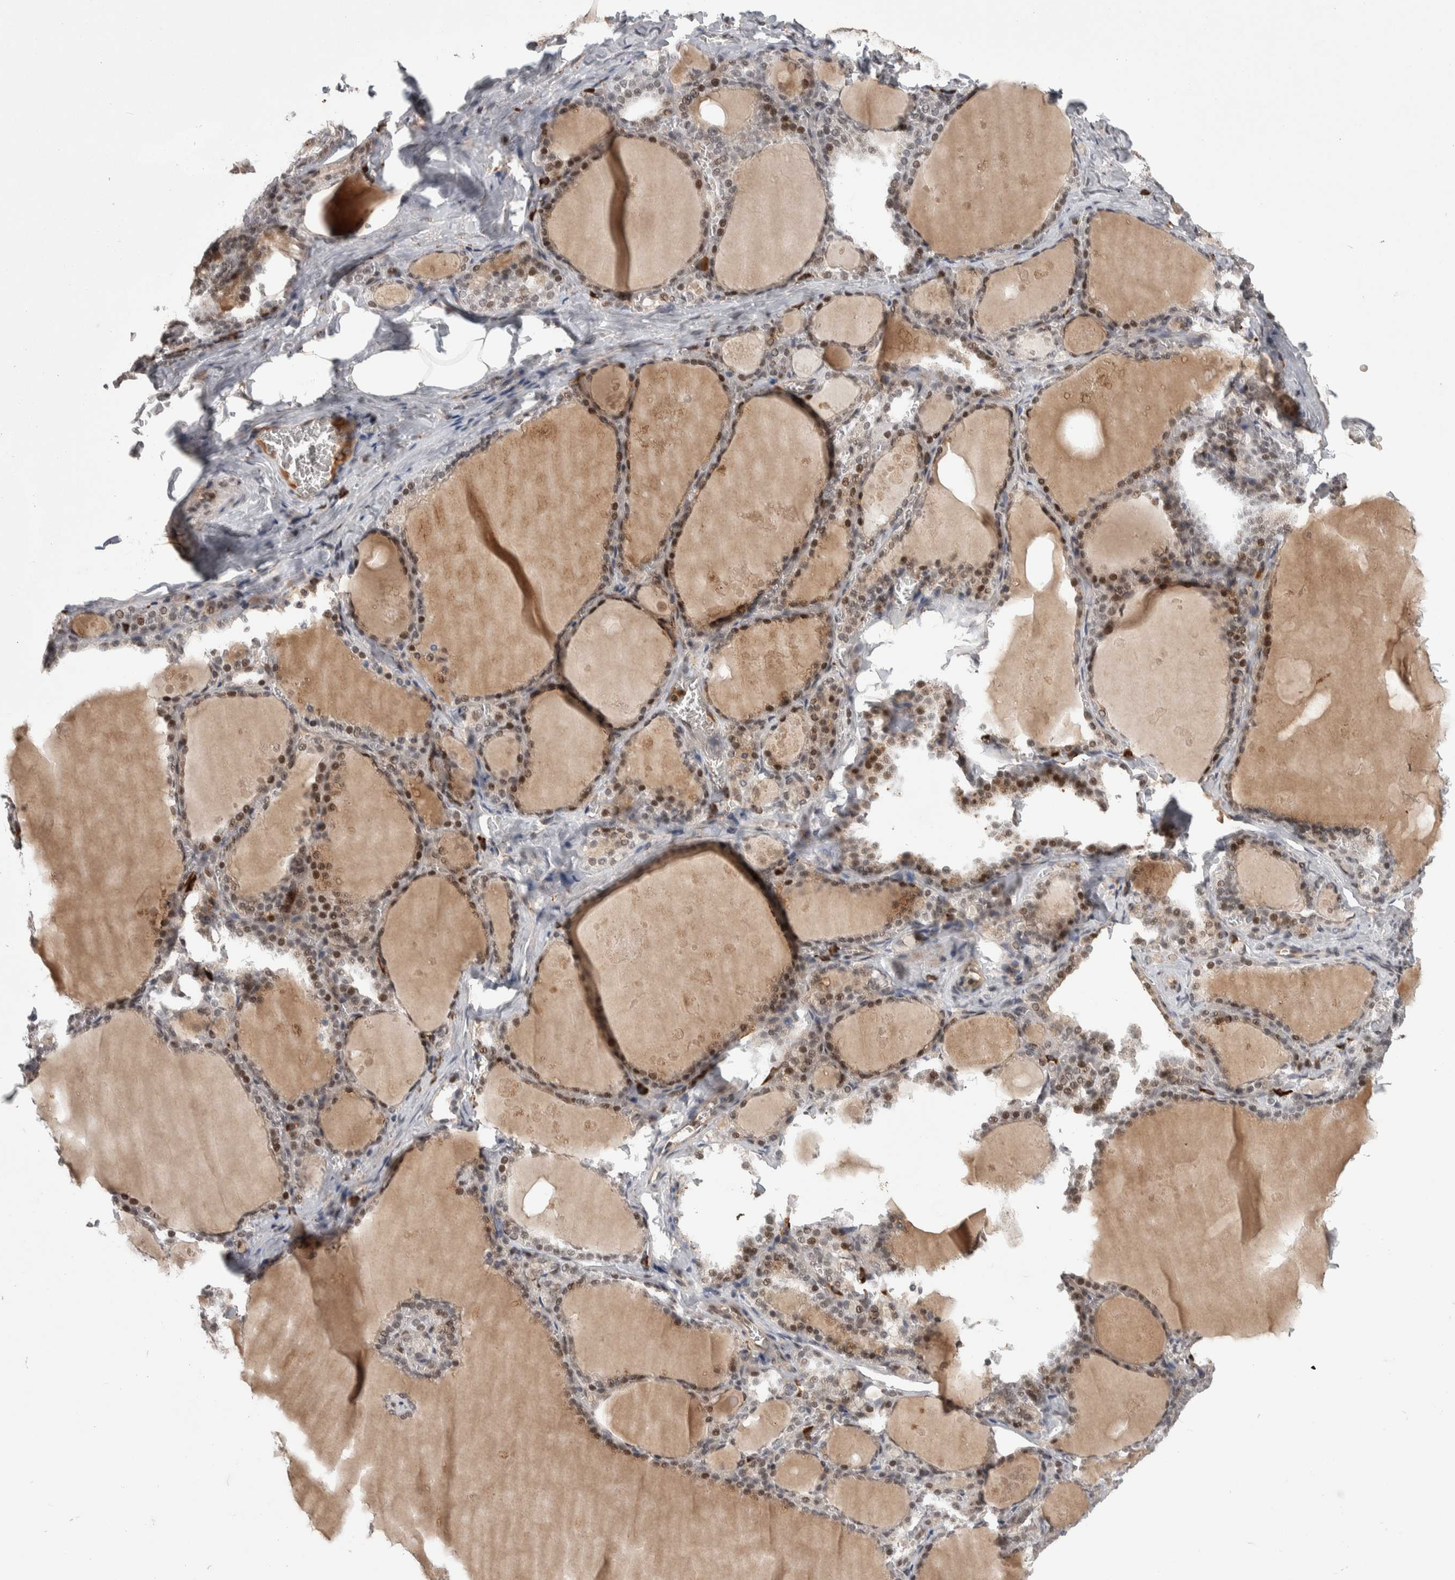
{"staining": {"intensity": "moderate", "quantity": "25%-75%", "location": "nuclear"}, "tissue": "thyroid gland", "cell_type": "Glandular cells", "image_type": "normal", "snomed": [{"axis": "morphology", "description": "Normal tissue, NOS"}, {"axis": "topography", "description": "Thyroid gland"}], "caption": "Brown immunohistochemical staining in benign thyroid gland exhibits moderate nuclear staining in approximately 25%-75% of glandular cells.", "gene": "ZNF592", "patient": {"sex": "male", "age": 56}}